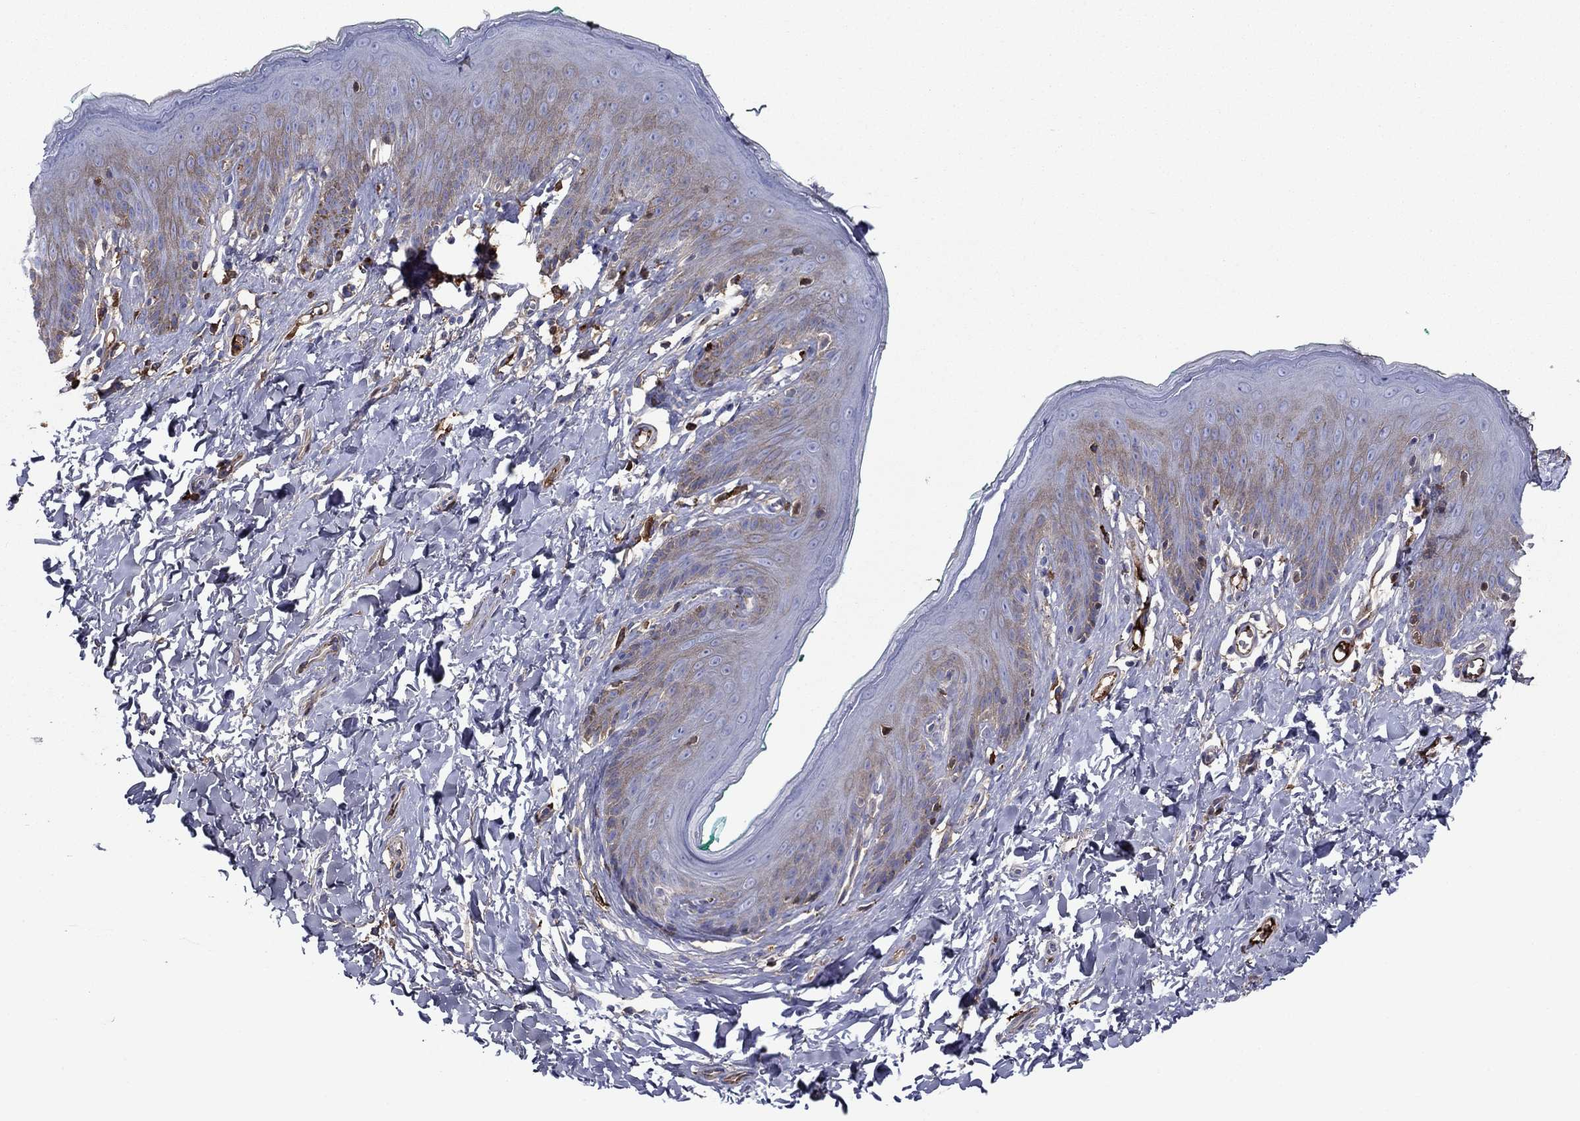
{"staining": {"intensity": "weak", "quantity": "25%-75%", "location": "cytoplasmic/membranous"}, "tissue": "skin", "cell_type": "Epidermal cells", "image_type": "normal", "snomed": [{"axis": "morphology", "description": "Normal tissue, NOS"}, {"axis": "topography", "description": "Vulva"}], "caption": "A photomicrograph of skin stained for a protein exhibits weak cytoplasmic/membranous brown staining in epidermal cells.", "gene": "HPX", "patient": {"sex": "female", "age": 66}}